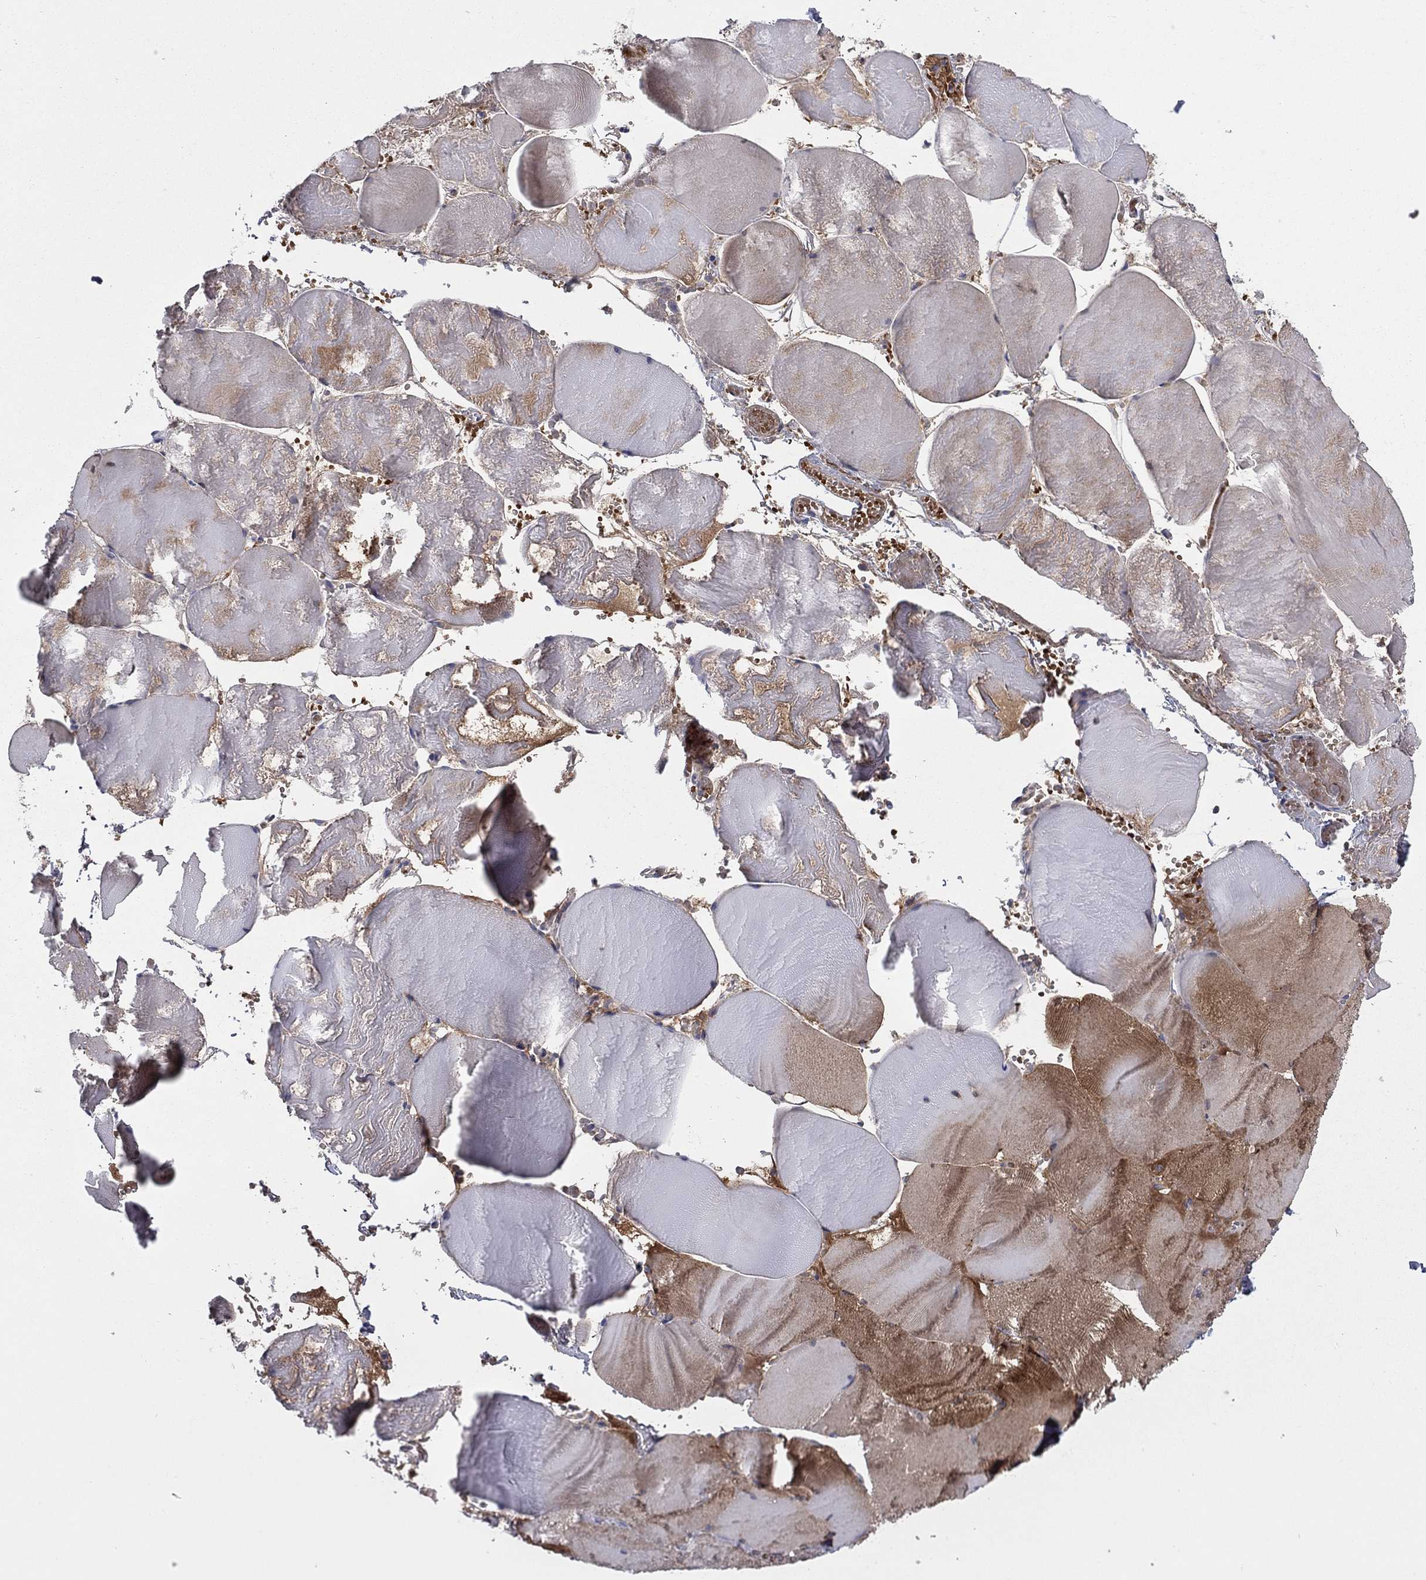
{"staining": {"intensity": "strong", "quantity": "<25%", "location": "cytoplasmic/membranous"}, "tissue": "skeletal muscle", "cell_type": "Myocytes", "image_type": "normal", "snomed": [{"axis": "morphology", "description": "Normal tissue, NOS"}, {"axis": "morphology", "description": "Malignant melanoma, Metastatic site"}, {"axis": "topography", "description": "Skeletal muscle"}], "caption": "This is an image of immunohistochemistry (IHC) staining of benign skeletal muscle, which shows strong positivity in the cytoplasmic/membranous of myocytes.", "gene": "RNF123", "patient": {"sex": "male", "age": 50}}